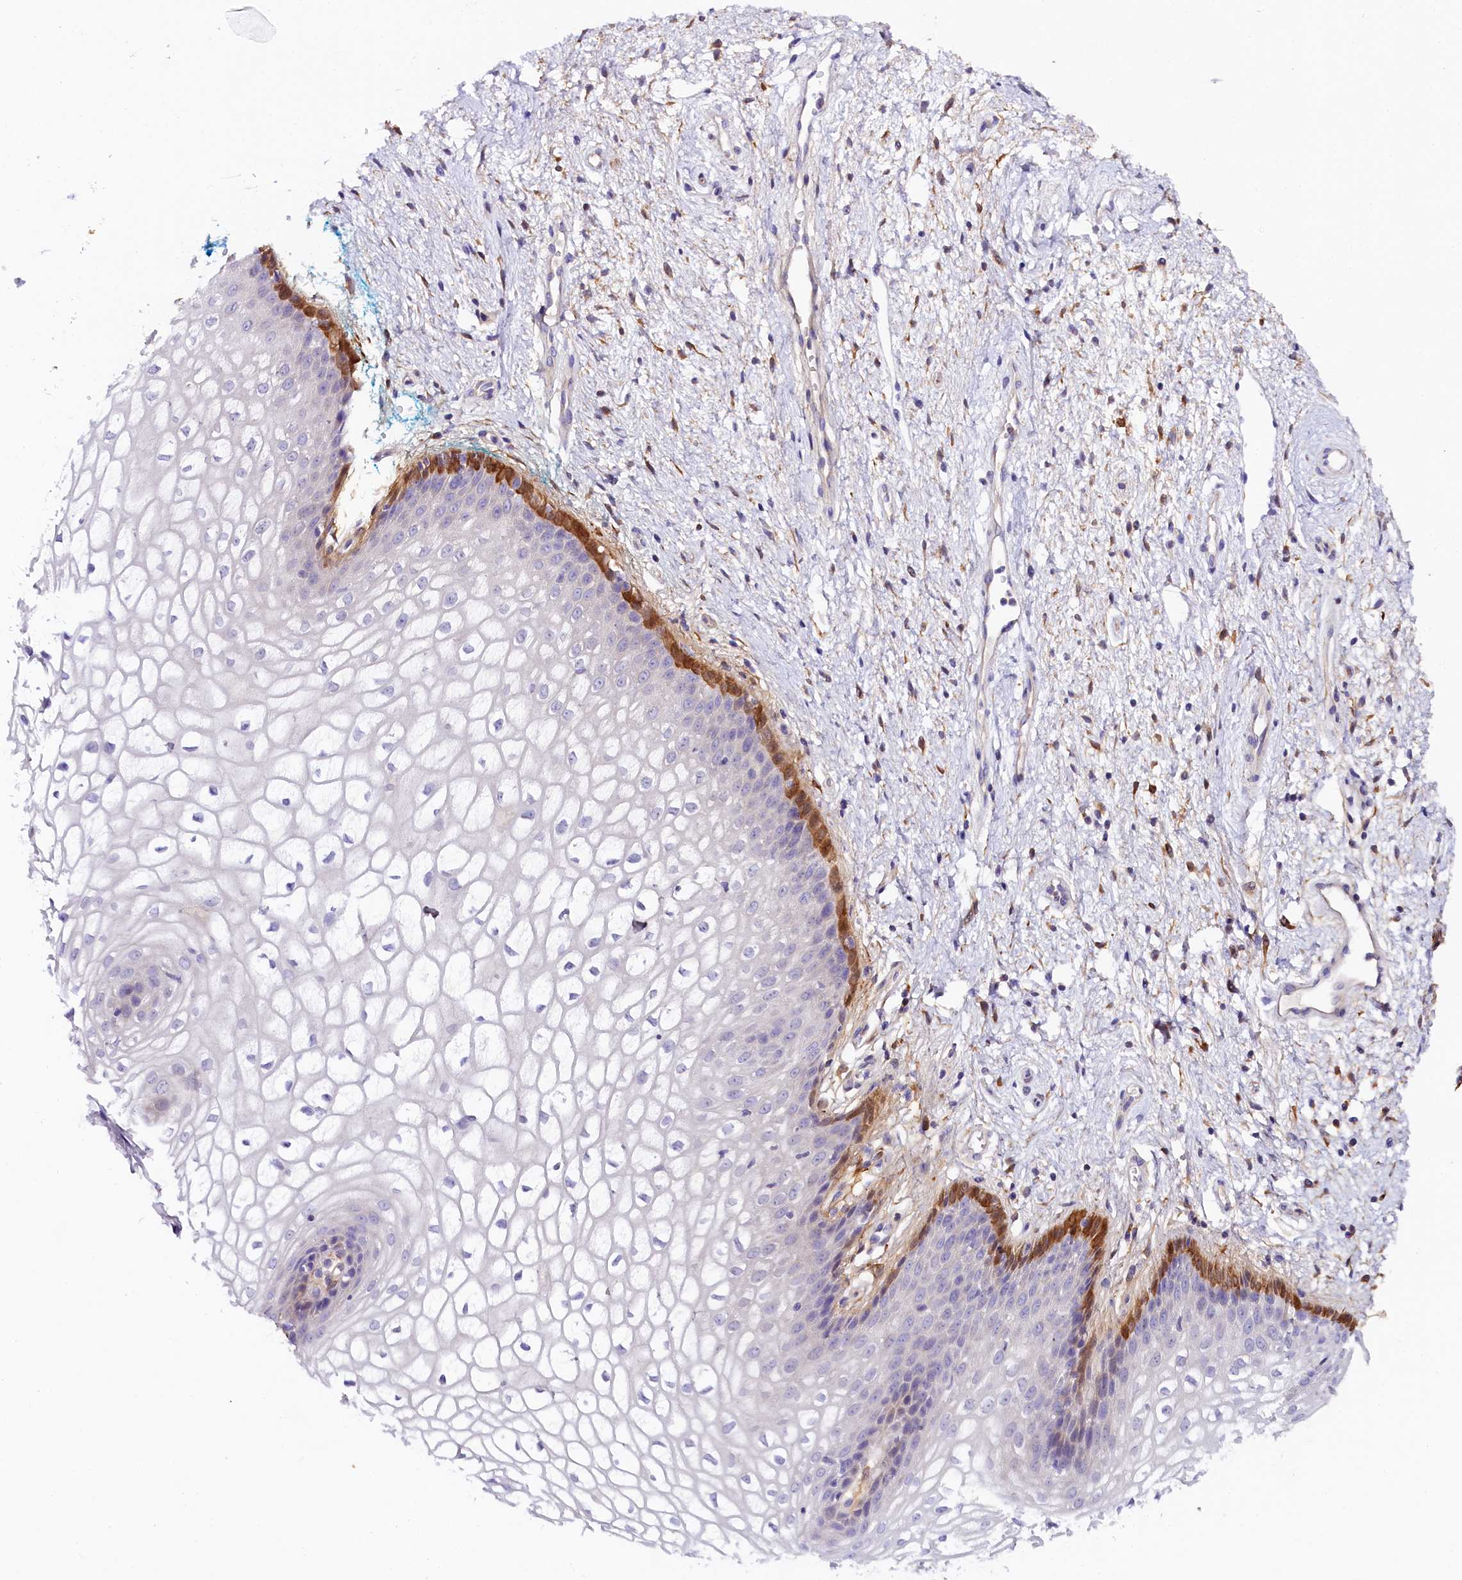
{"staining": {"intensity": "strong", "quantity": "<25%", "location": "cytoplasmic/membranous"}, "tissue": "vagina", "cell_type": "Squamous epithelial cells", "image_type": "normal", "snomed": [{"axis": "morphology", "description": "Normal tissue, NOS"}, {"axis": "topography", "description": "Vagina"}], "caption": "Squamous epithelial cells exhibit medium levels of strong cytoplasmic/membranous positivity in approximately <25% of cells in normal human vagina.", "gene": "KATNB1", "patient": {"sex": "female", "age": 34}}